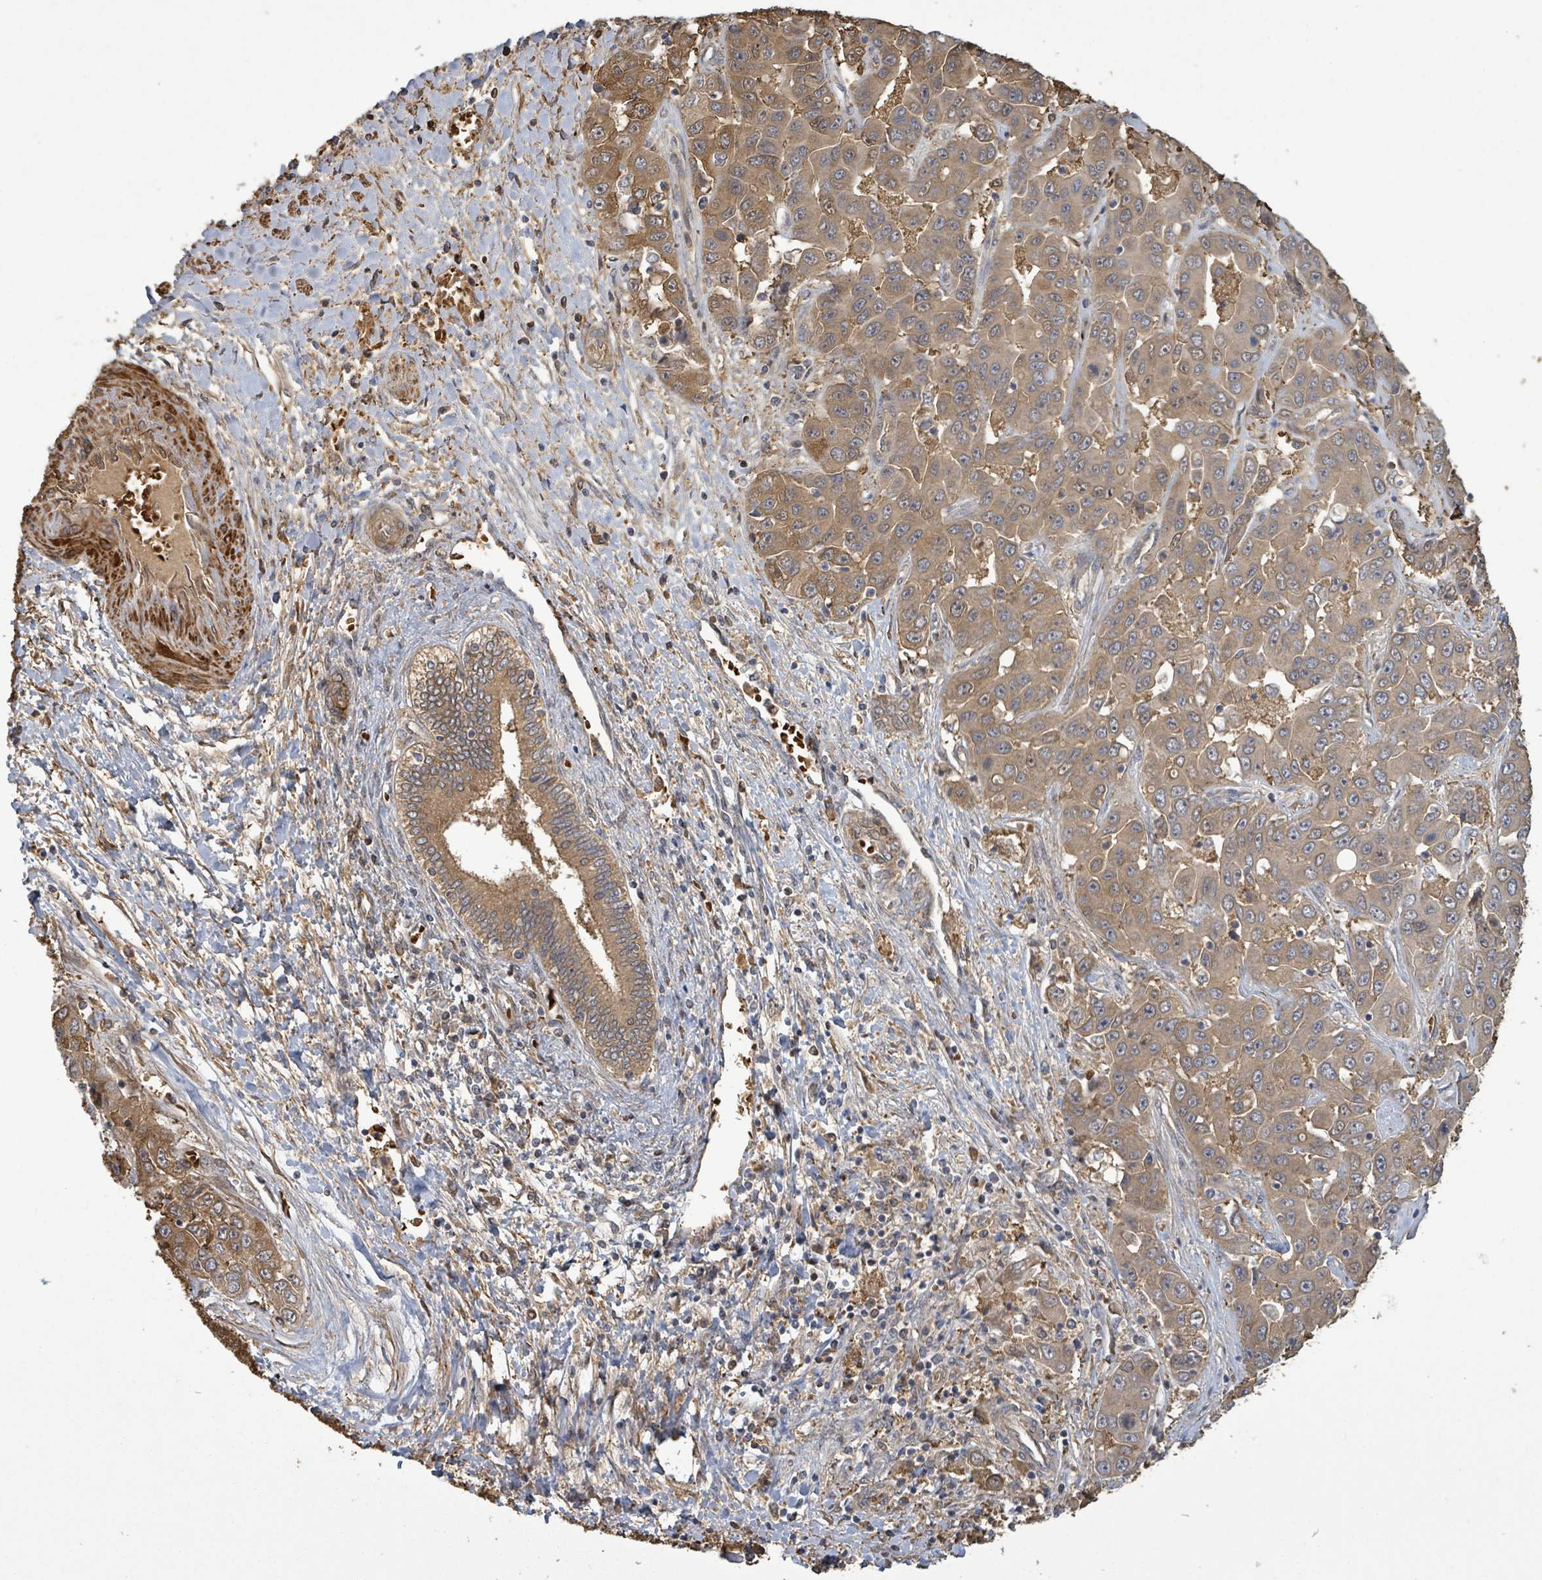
{"staining": {"intensity": "moderate", "quantity": ">75%", "location": "cytoplasmic/membranous"}, "tissue": "liver cancer", "cell_type": "Tumor cells", "image_type": "cancer", "snomed": [{"axis": "morphology", "description": "Cholangiocarcinoma"}, {"axis": "topography", "description": "Liver"}], "caption": "Tumor cells reveal medium levels of moderate cytoplasmic/membranous staining in approximately >75% of cells in human liver cancer. Immunohistochemistry (ihc) stains the protein in brown and the nuclei are stained blue.", "gene": "MAP3K6", "patient": {"sex": "female", "age": 52}}